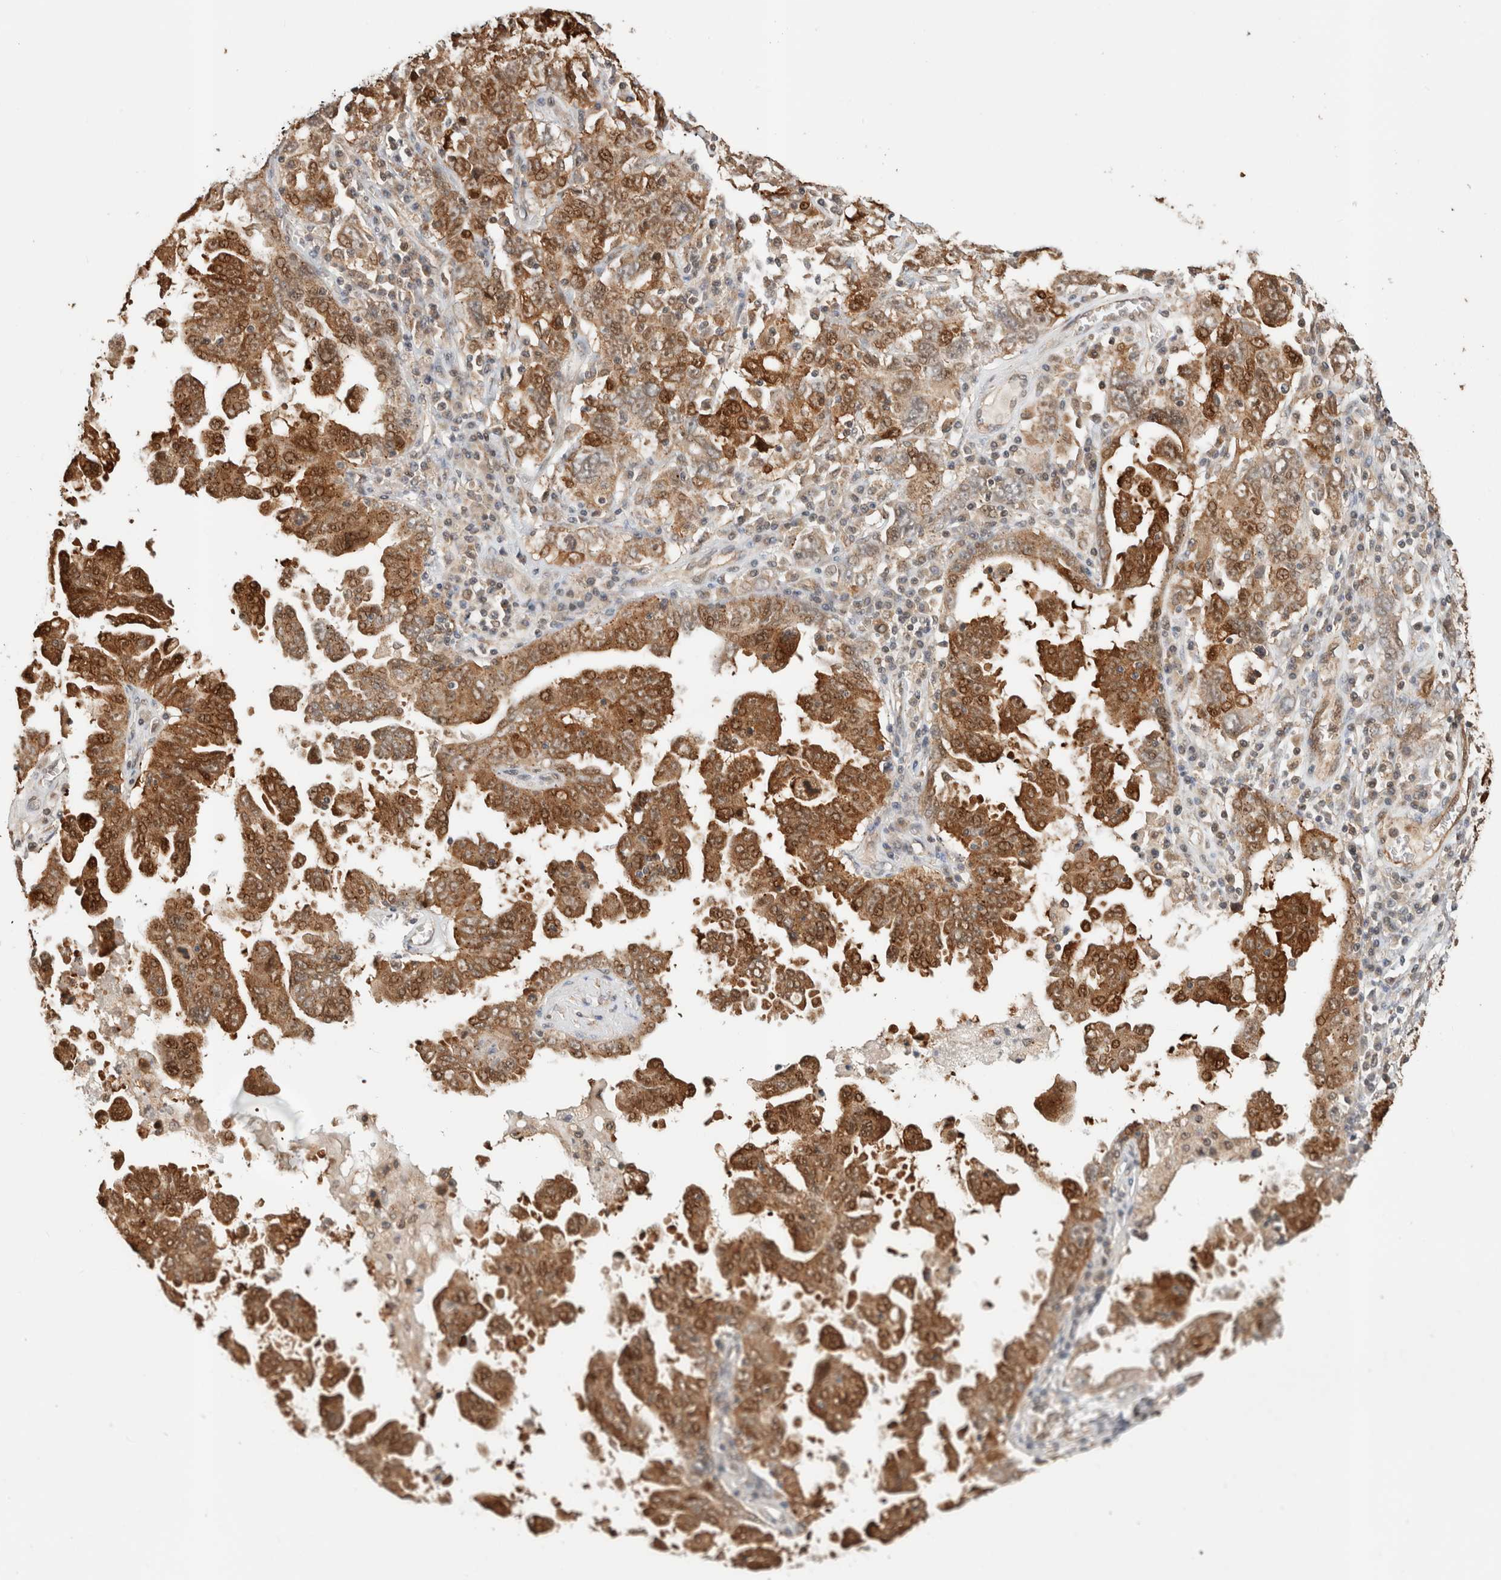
{"staining": {"intensity": "moderate", "quantity": ">75%", "location": "cytoplasmic/membranous,nuclear"}, "tissue": "ovarian cancer", "cell_type": "Tumor cells", "image_type": "cancer", "snomed": [{"axis": "morphology", "description": "Carcinoma, endometroid"}, {"axis": "topography", "description": "Ovary"}], "caption": "Brown immunohistochemical staining in endometroid carcinoma (ovarian) displays moderate cytoplasmic/membranous and nuclear staining in approximately >75% of tumor cells.", "gene": "OTUD6B", "patient": {"sex": "female", "age": 62}}